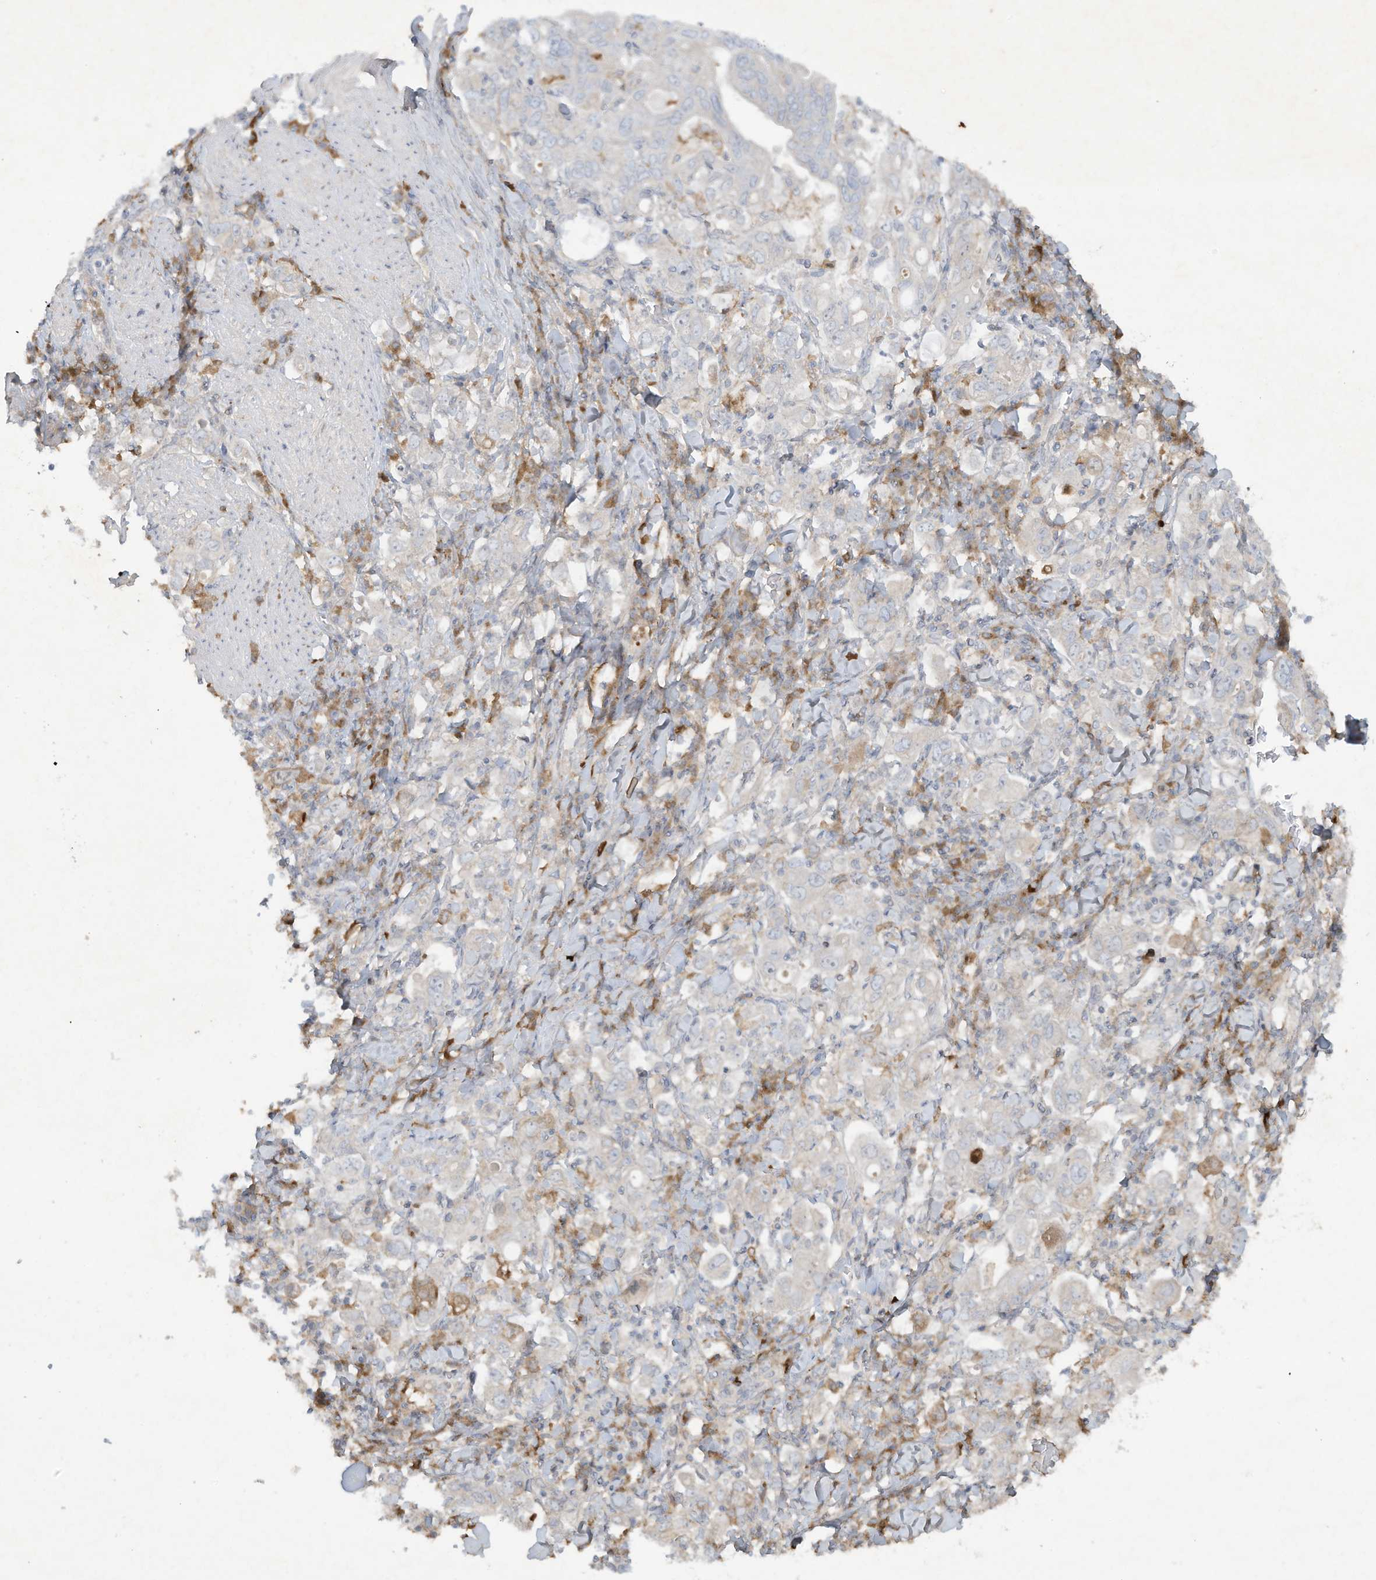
{"staining": {"intensity": "negative", "quantity": "none", "location": "none"}, "tissue": "stomach cancer", "cell_type": "Tumor cells", "image_type": "cancer", "snomed": [{"axis": "morphology", "description": "Adenocarcinoma, NOS"}, {"axis": "topography", "description": "Stomach, upper"}], "caption": "Immunohistochemical staining of human adenocarcinoma (stomach) displays no significant expression in tumor cells. Nuclei are stained in blue.", "gene": "FETUB", "patient": {"sex": "male", "age": 62}}